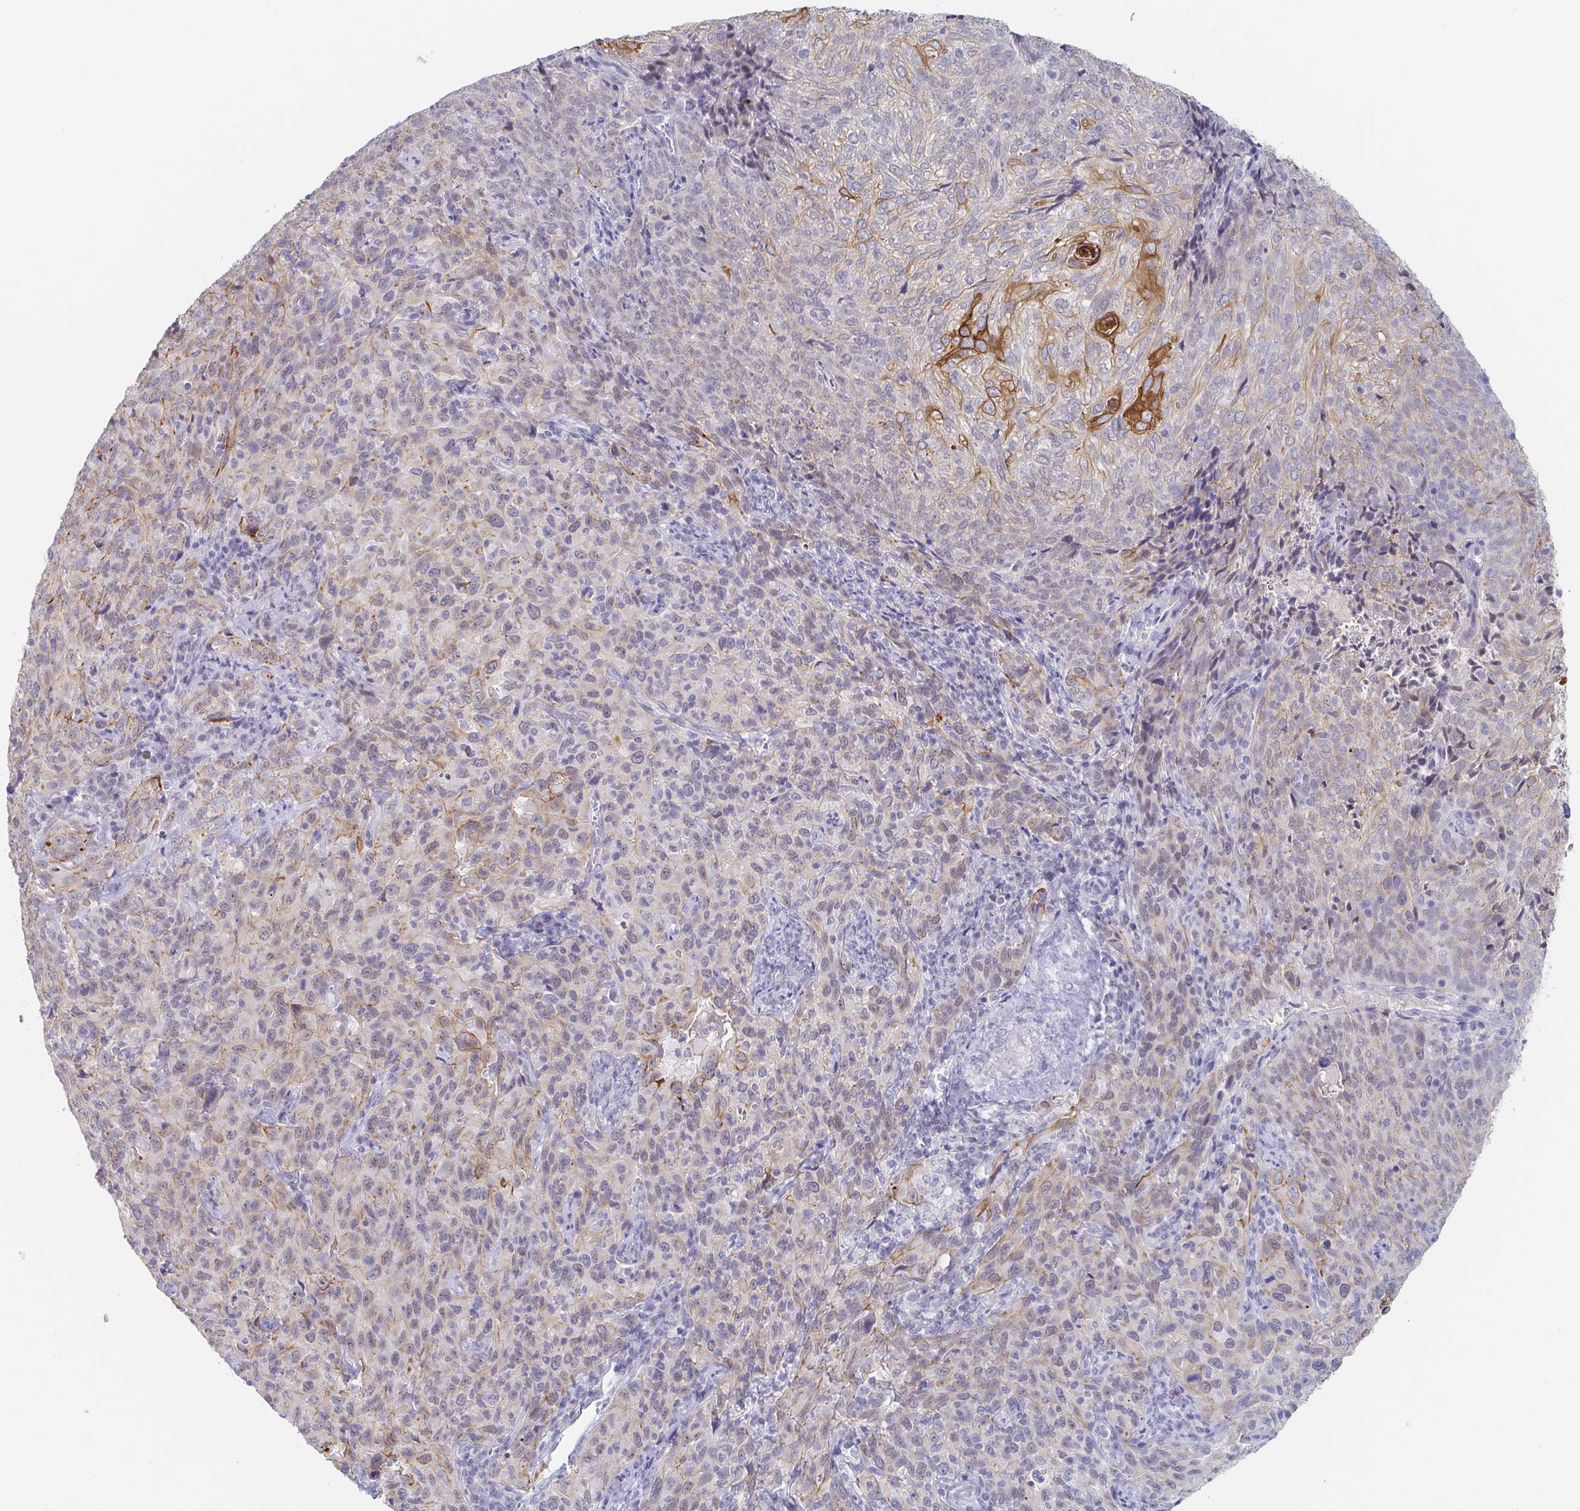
{"staining": {"intensity": "moderate", "quantity": "<25%", "location": "cytoplasmic/membranous"}, "tissue": "cervical cancer", "cell_type": "Tumor cells", "image_type": "cancer", "snomed": [{"axis": "morphology", "description": "Squamous cell carcinoma, NOS"}, {"axis": "topography", "description": "Cervix"}], "caption": "The image shows immunohistochemical staining of cervical cancer. There is moderate cytoplasmic/membranous expression is appreciated in about <25% of tumor cells. The protein is stained brown, and the nuclei are stained in blue (DAB IHC with brightfield microscopy, high magnification).", "gene": "RHOV", "patient": {"sex": "female", "age": 51}}